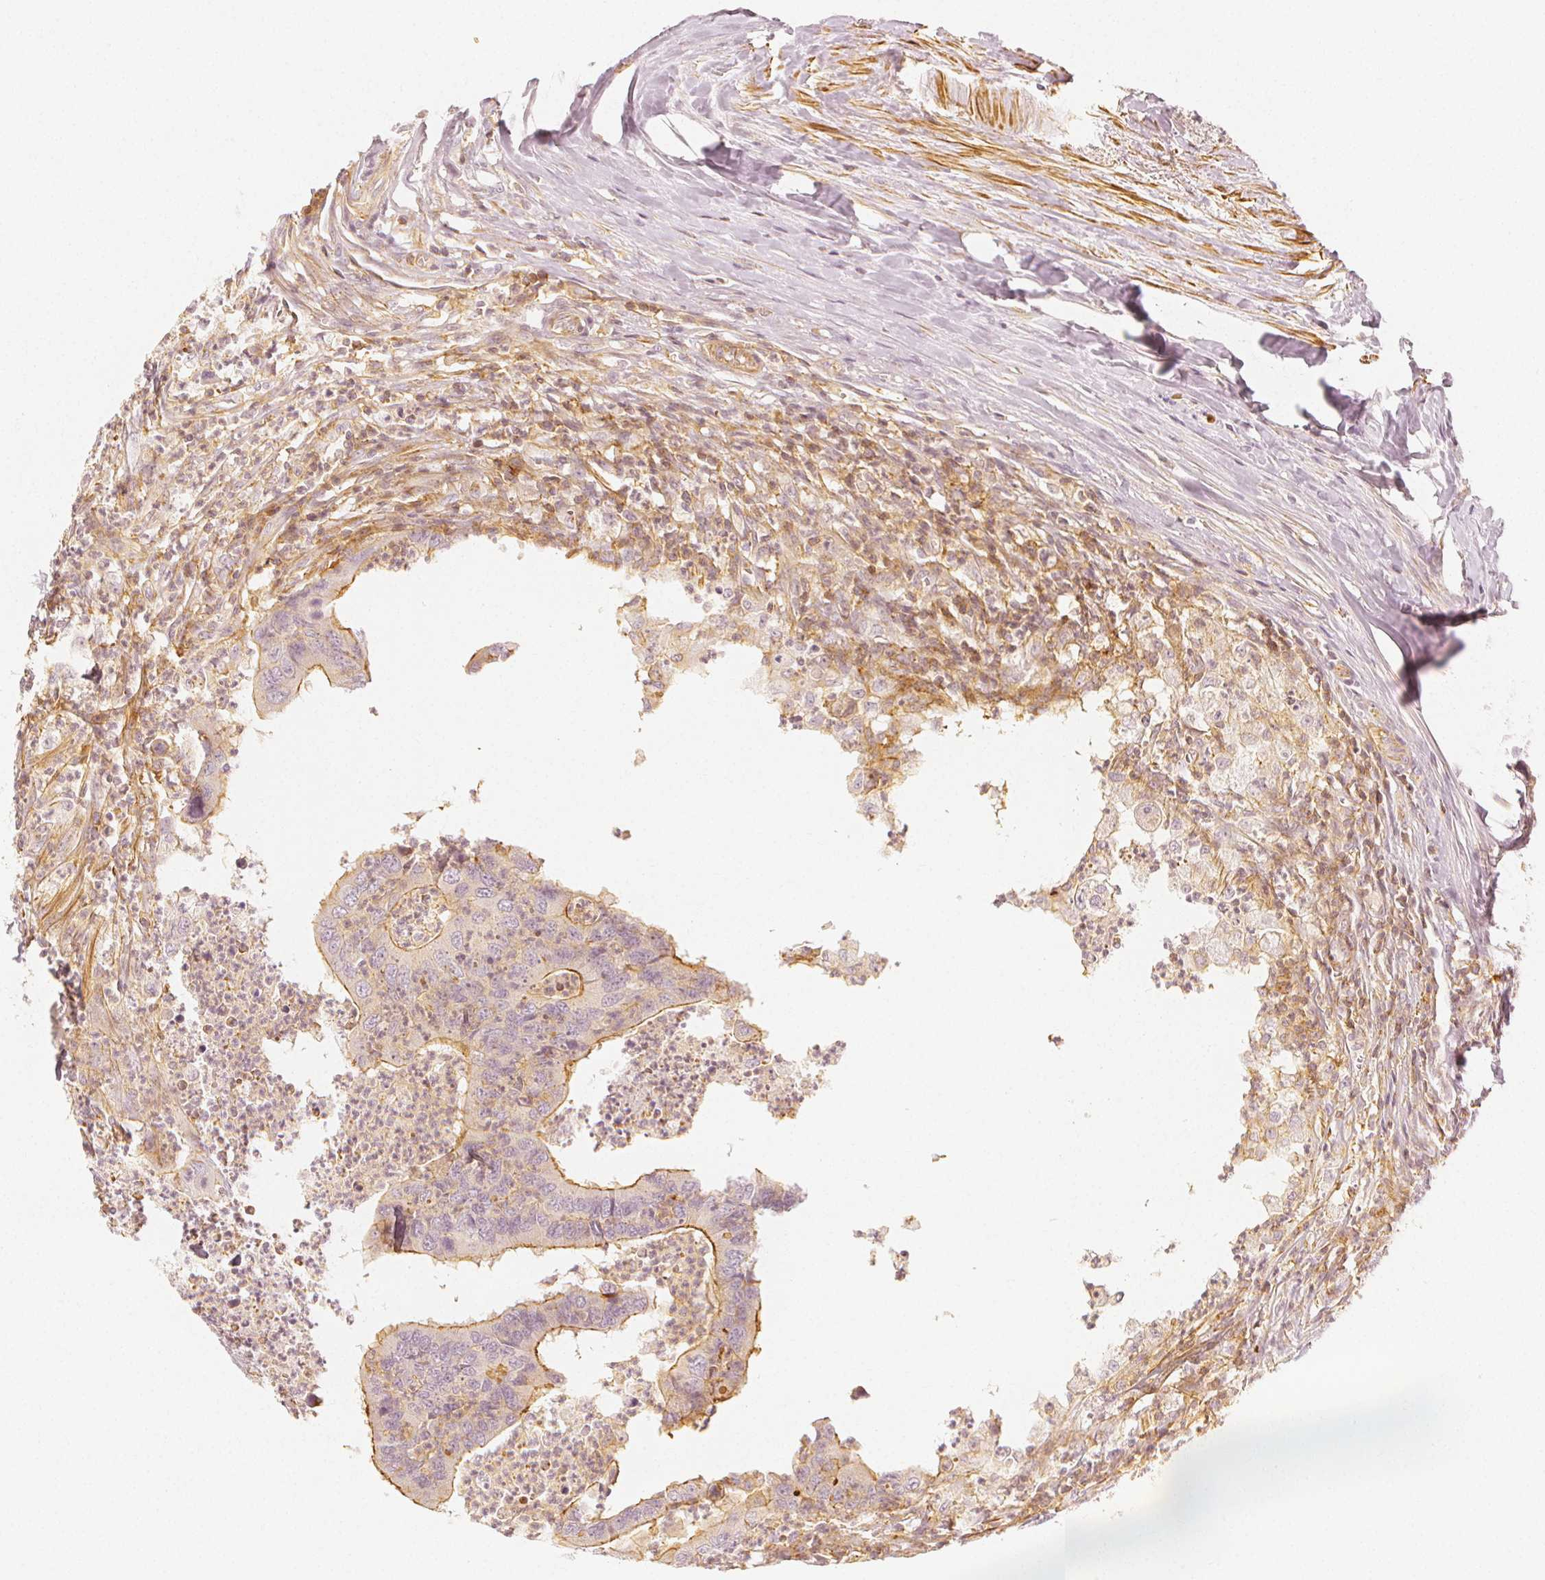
{"staining": {"intensity": "moderate", "quantity": "25%-75%", "location": "cytoplasmic/membranous"}, "tissue": "colorectal cancer", "cell_type": "Tumor cells", "image_type": "cancer", "snomed": [{"axis": "morphology", "description": "Adenocarcinoma, NOS"}, {"axis": "topography", "description": "Colon"}], "caption": "Adenocarcinoma (colorectal) stained with immunohistochemistry (IHC) exhibits moderate cytoplasmic/membranous positivity in approximately 25%-75% of tumor cells. (Brightfield microscopy of DAB IHC at high magnification).", "gene": "ARHGAP26", "patient": {"sex": "female", "age": 67}}